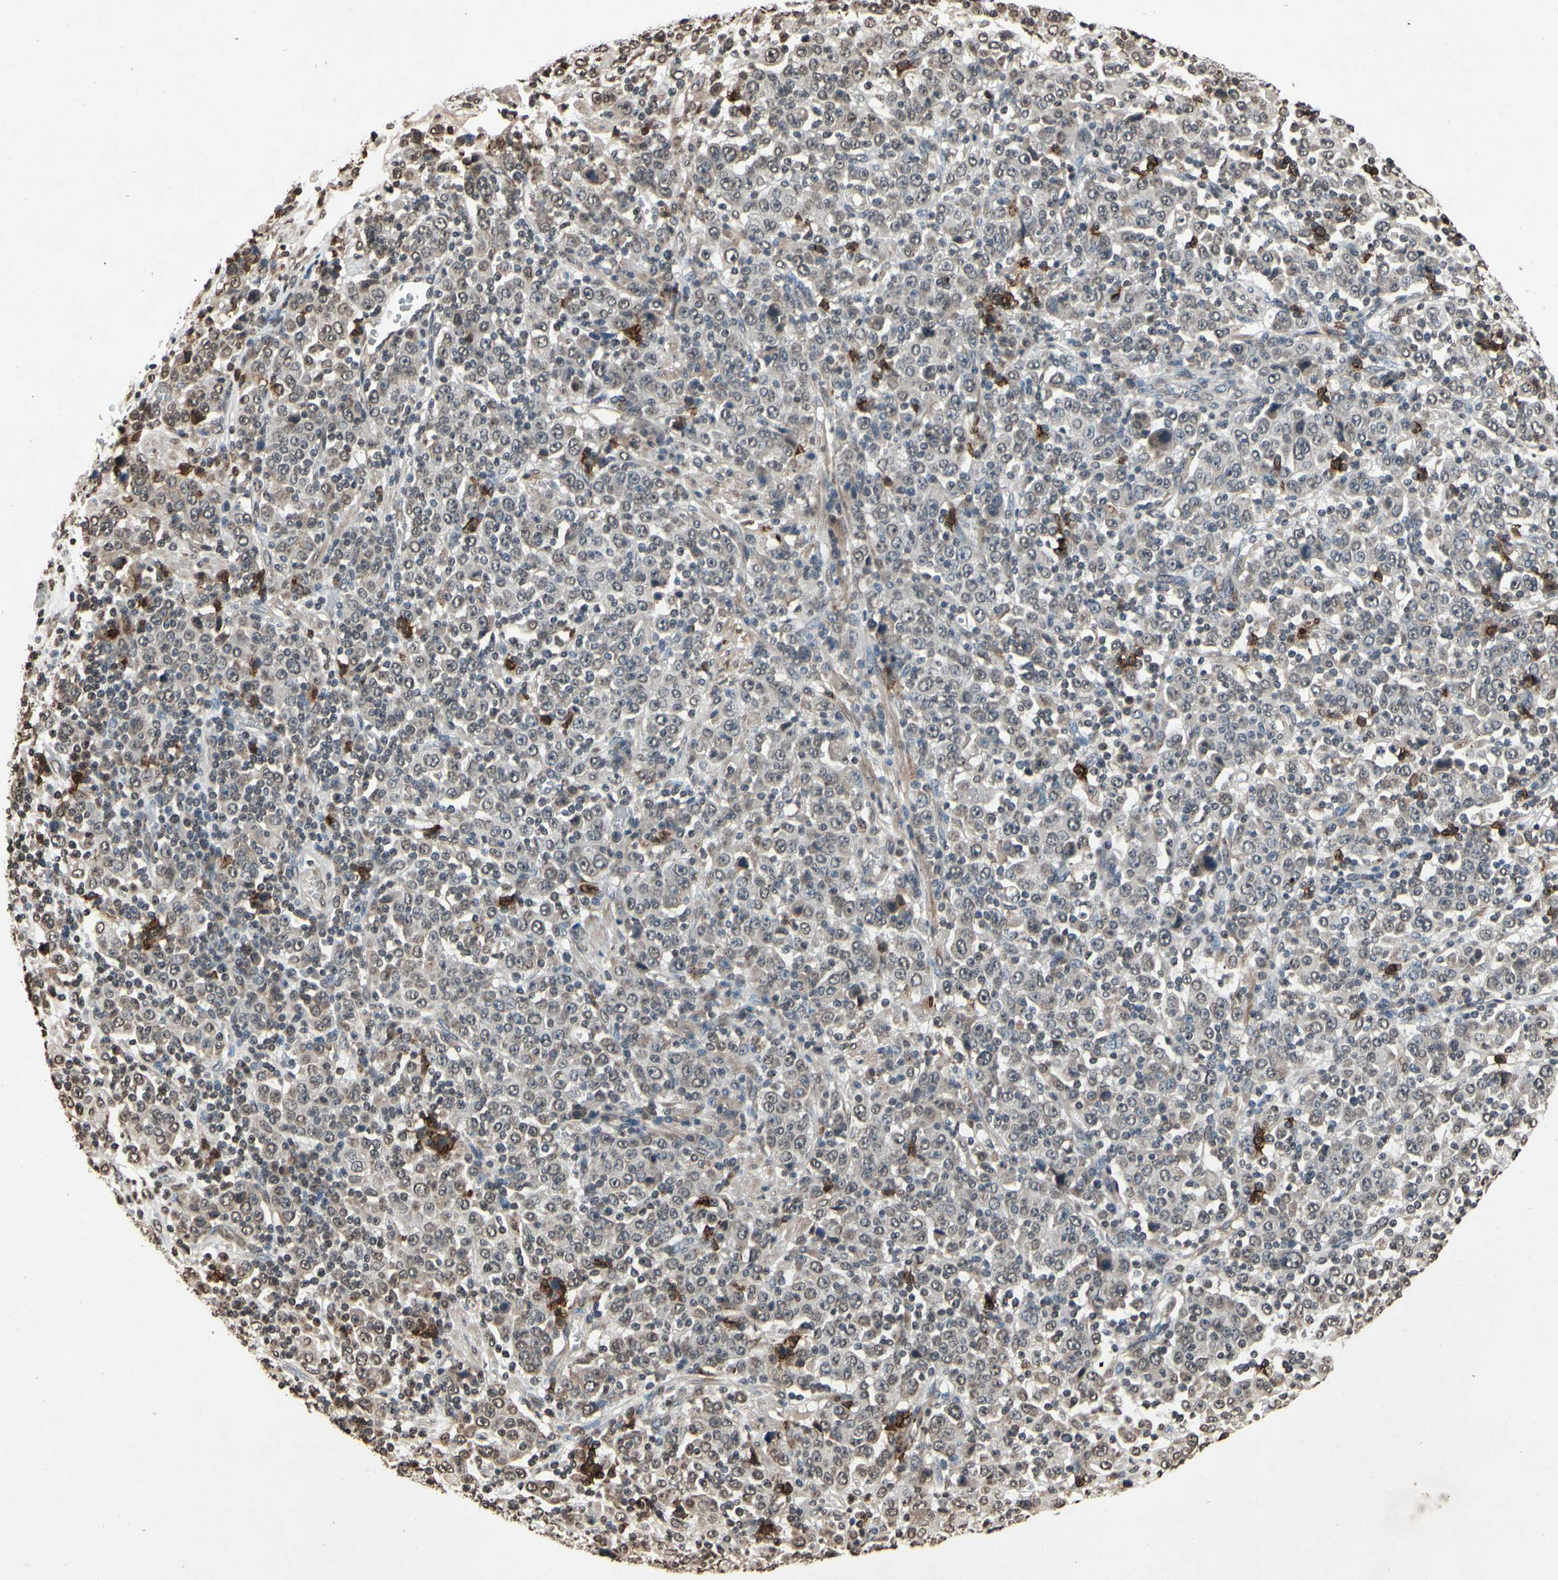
{"staining": {"intensity": "negative", "quantity": "none", "location": "none"}, "tissue": "stomach cancer", "cell_type": "Tumor cells", "image_type": "cancer", "snomed": [{"axis": "morphology", "description": "Normal tissue, NOS"}, {"axis": "morphology", "description": "Adenocarcinoma, NOS"}, {"axis": "topography", "description": "Stomach, upper"}, {"axis": "topography", "description": "Stomach"}], "caption": "Tumor cells are negative for brown protein staining in stomach adenocarcinoma.", "gene": "HIPK2", "patient": {"sex": "male", "age": 59}}